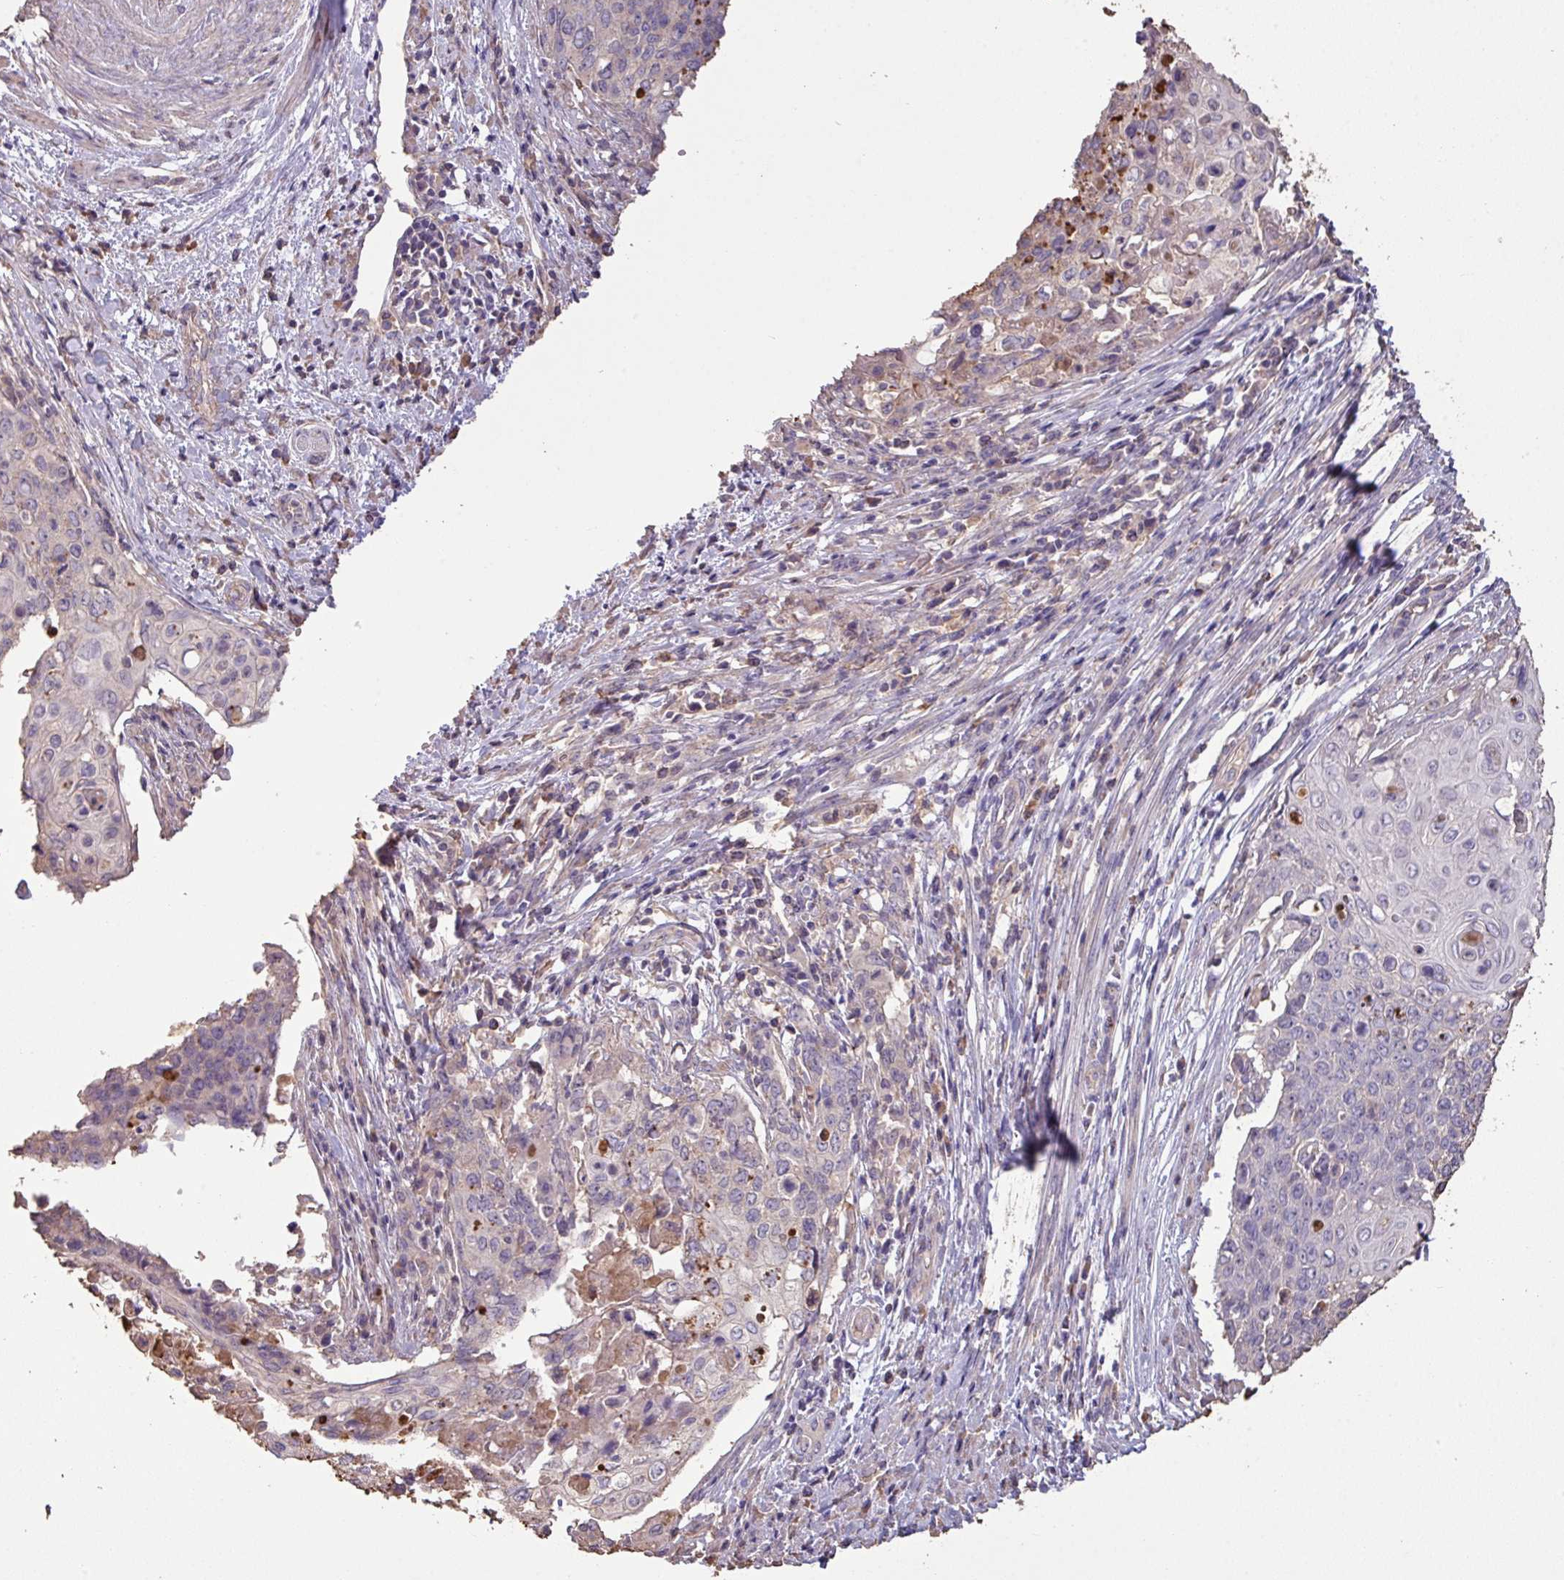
{"staining": {"intensity": "negative", "quantity": "none", "location": "none"}, "tissue": "cervical cancer", "cell_type": "Tumor cells", "image_type": "cancer", "snomed": [{"axis": "morphology", "description": "Squamous cell carcinoma, NOS"}, {"axis": "topography", "description": "Cervix"}], "caption": "IHC micrograph of human cervical squamous cell carcinoma stained for a protein (brown), which demonstrates no expression in tumor cells. The staining is performed using DAB (3,3'-diaminobenzidine) brown chromogen with nuclei counter-stained in using hematoxylin.", "gene": "CAMK2B", "patient": {"sex": "female", "age": 39}}